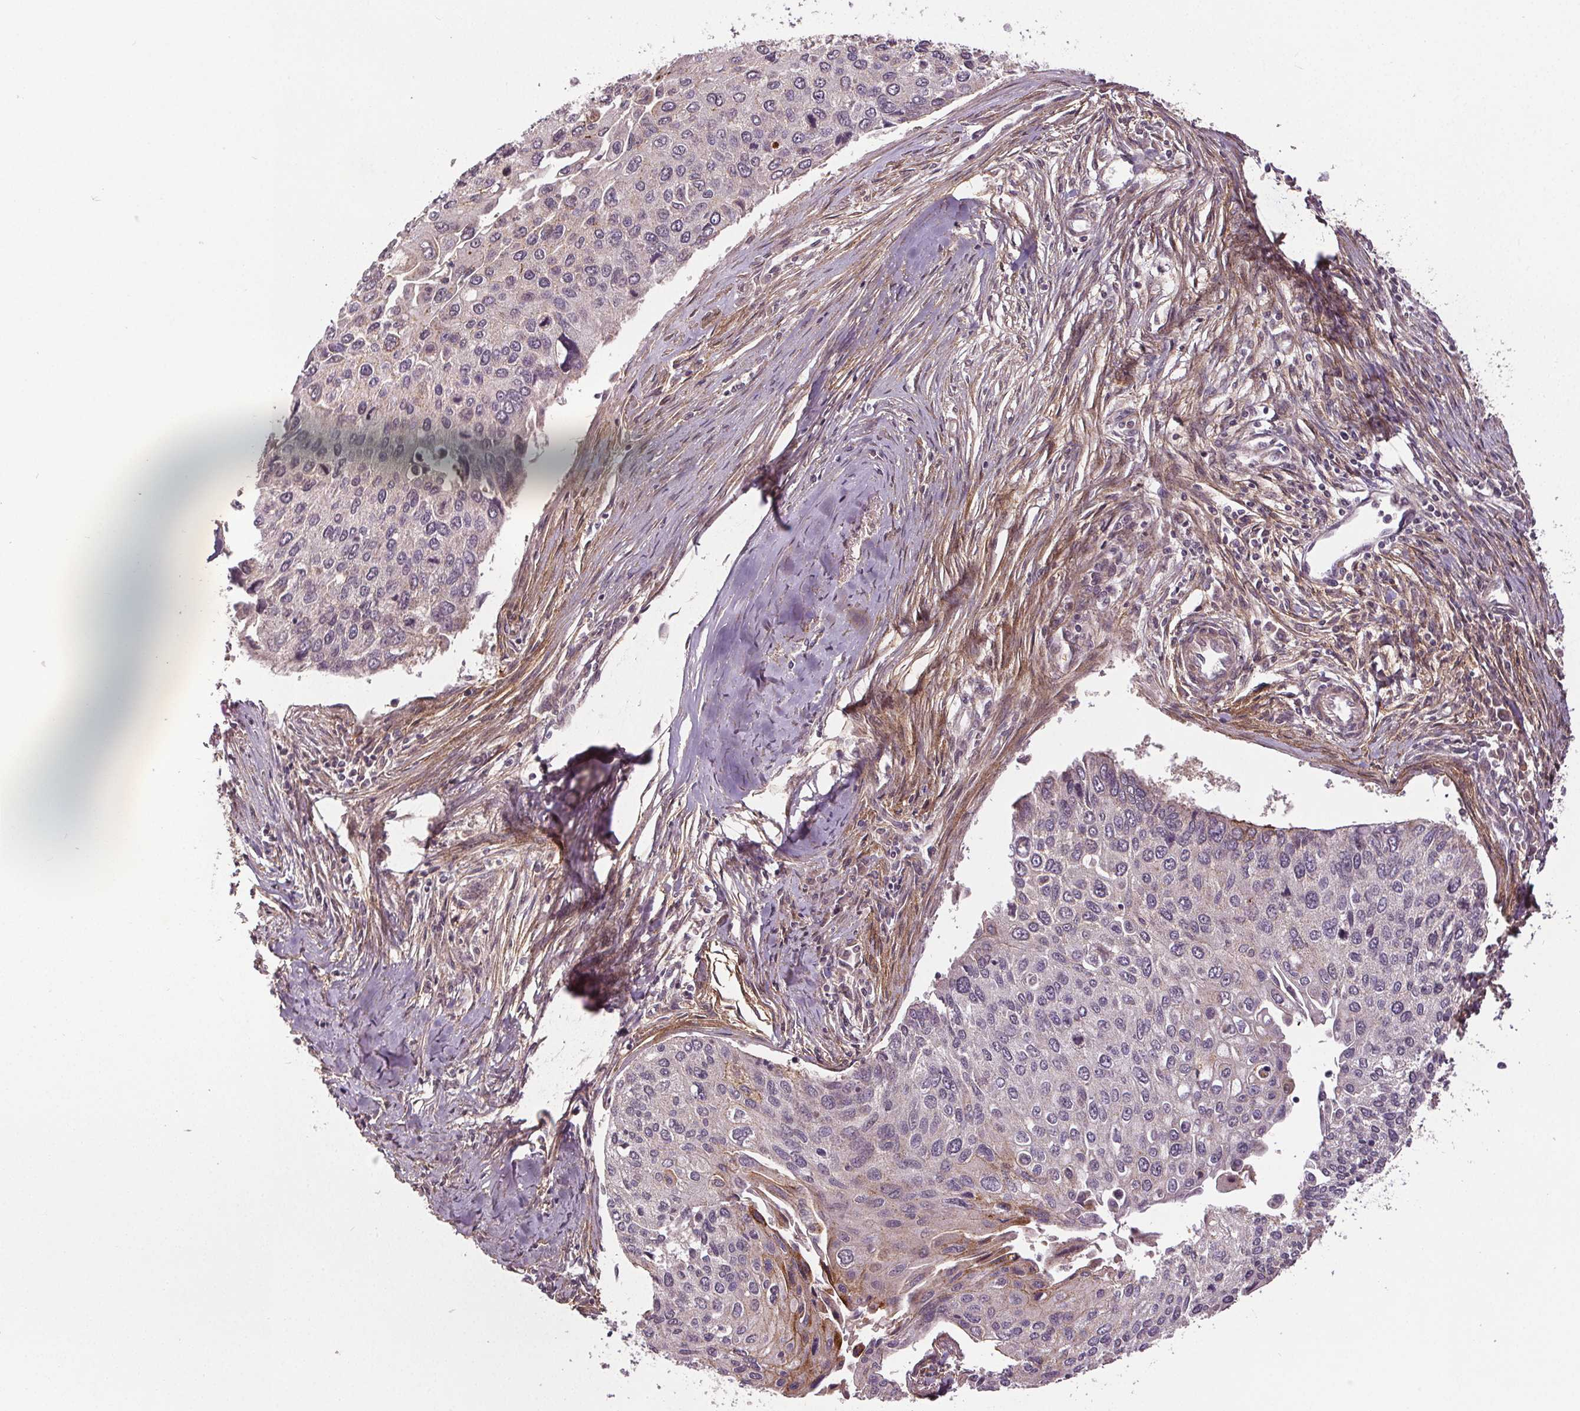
{"staining": {"intensity": "negative", "quantity": "none", "location": "none"}, "tissue": "lung cancer", "cell_type": "Tumor cells", "image_type": "cancer", "snomed": [{"axis": "morphology", "description": "Squamous cell carcinoma, NOS"}, {"axis": "morphology", "description": "Squamous cell carcinoma, metastatic, NOS"}, {"axis": "topography", "description": "Lung"}], "caption": "This micrograph is of lung cancer (metastatic squamous cell carcinoma) stained with IHC to label a protein in brown with the nuclei are counter-stained blue. There is no positivity in tumor cells.", "gene": "EPHB3", "patient": {"sex": "male", "age": 63}}